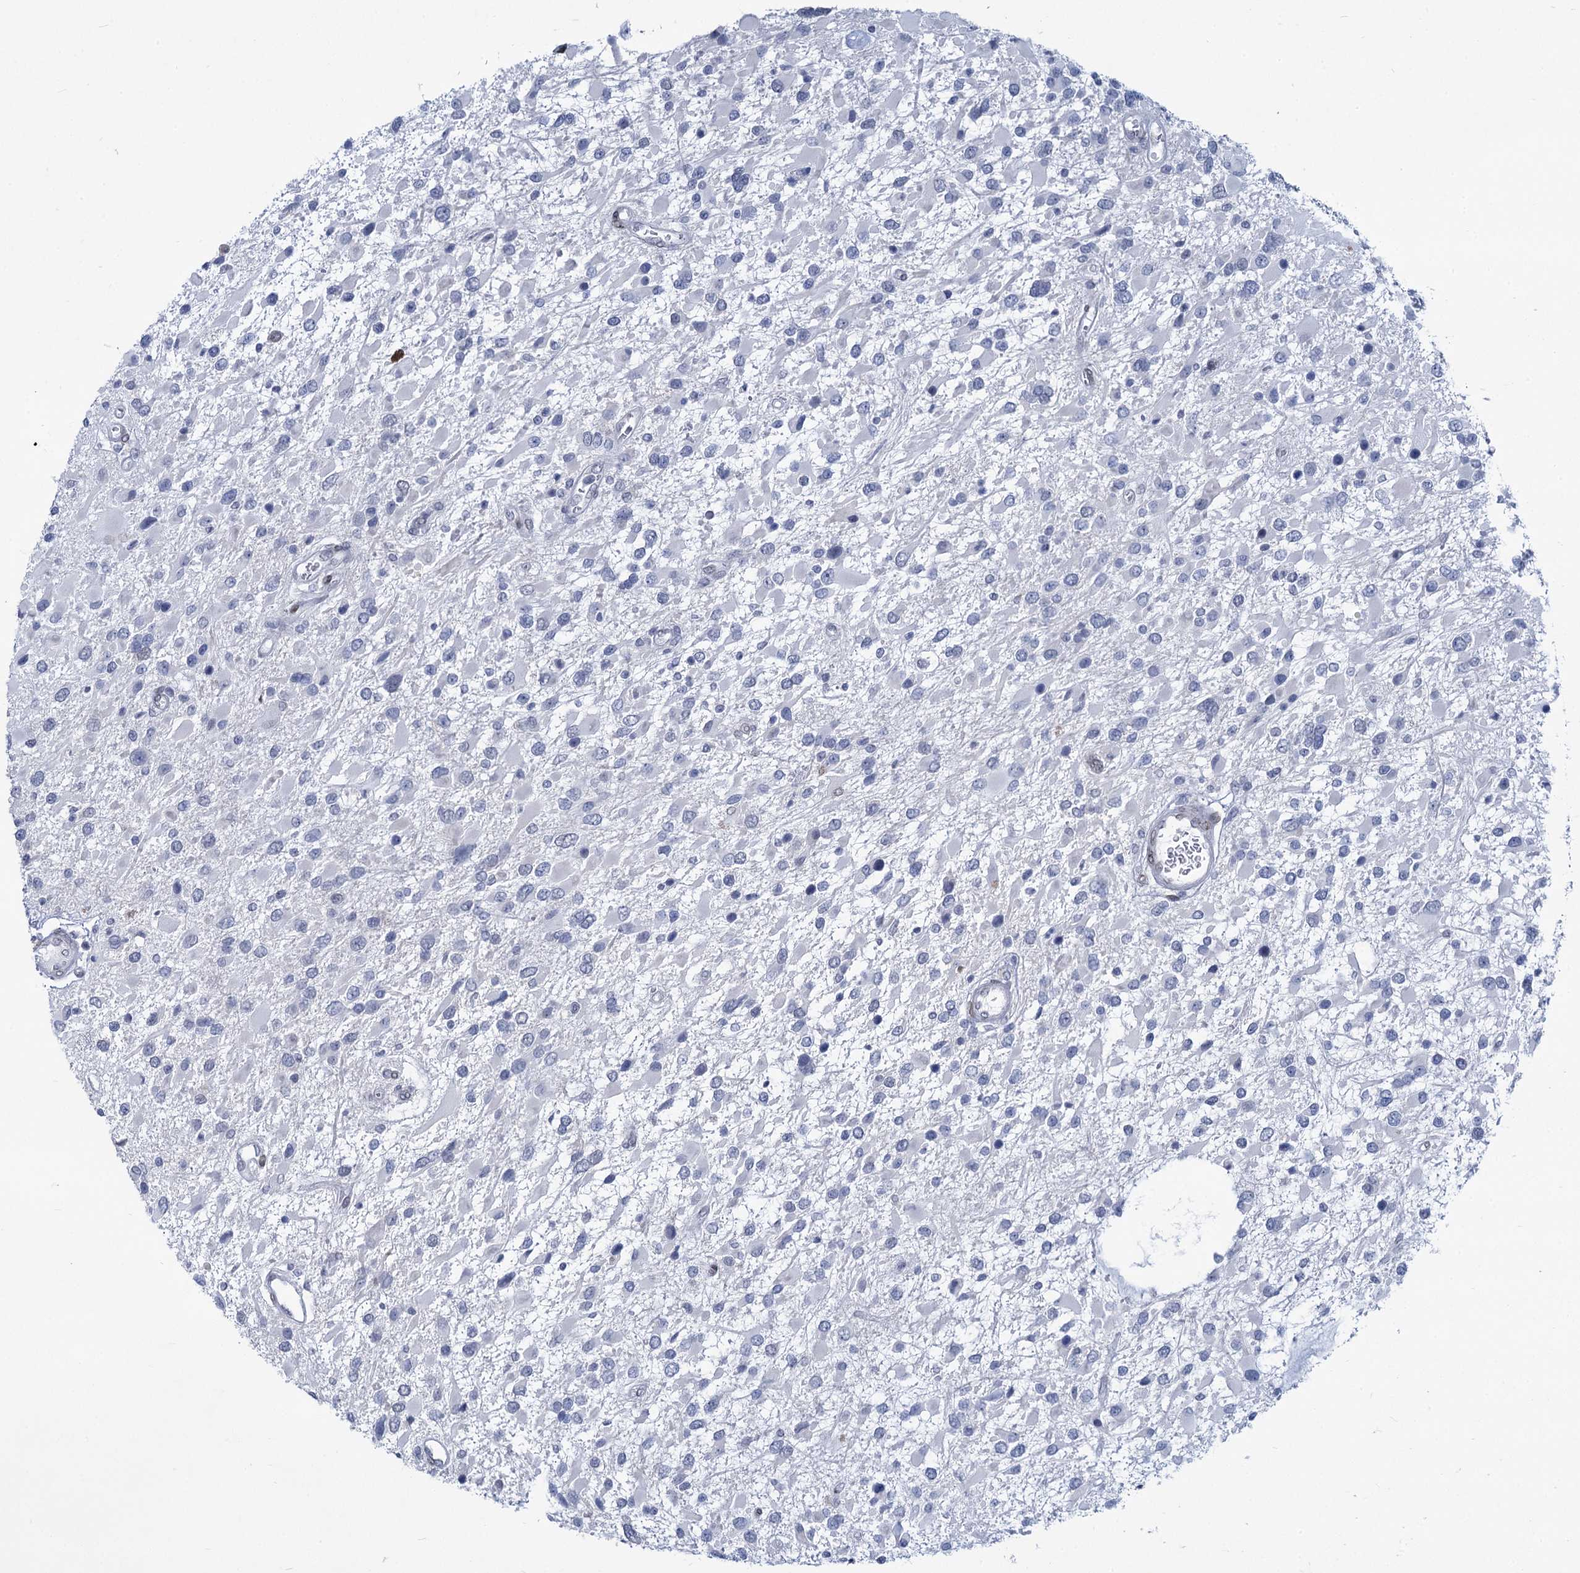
{"staining": {"intensity": "negative", "quantity": "none", "location": "none"}, "tissue": "glioma", "cell_type": "Tumor cells", "image_type": "cancer", "snomed": [{"axis": "morphology", "description": "Glioma, malignant, High grade"}, {"axis": "topography", "description": "Brain"}], "caption": "The histopathology image shows no significant expression in tumor cells of malignant glioma (high-grade). (DAB immunohistochemistry (IHC) visualized using brightfield microscopy, high magnification).", "gene": "PRSS35", "patient": {"sex": "male", "age": 53}}